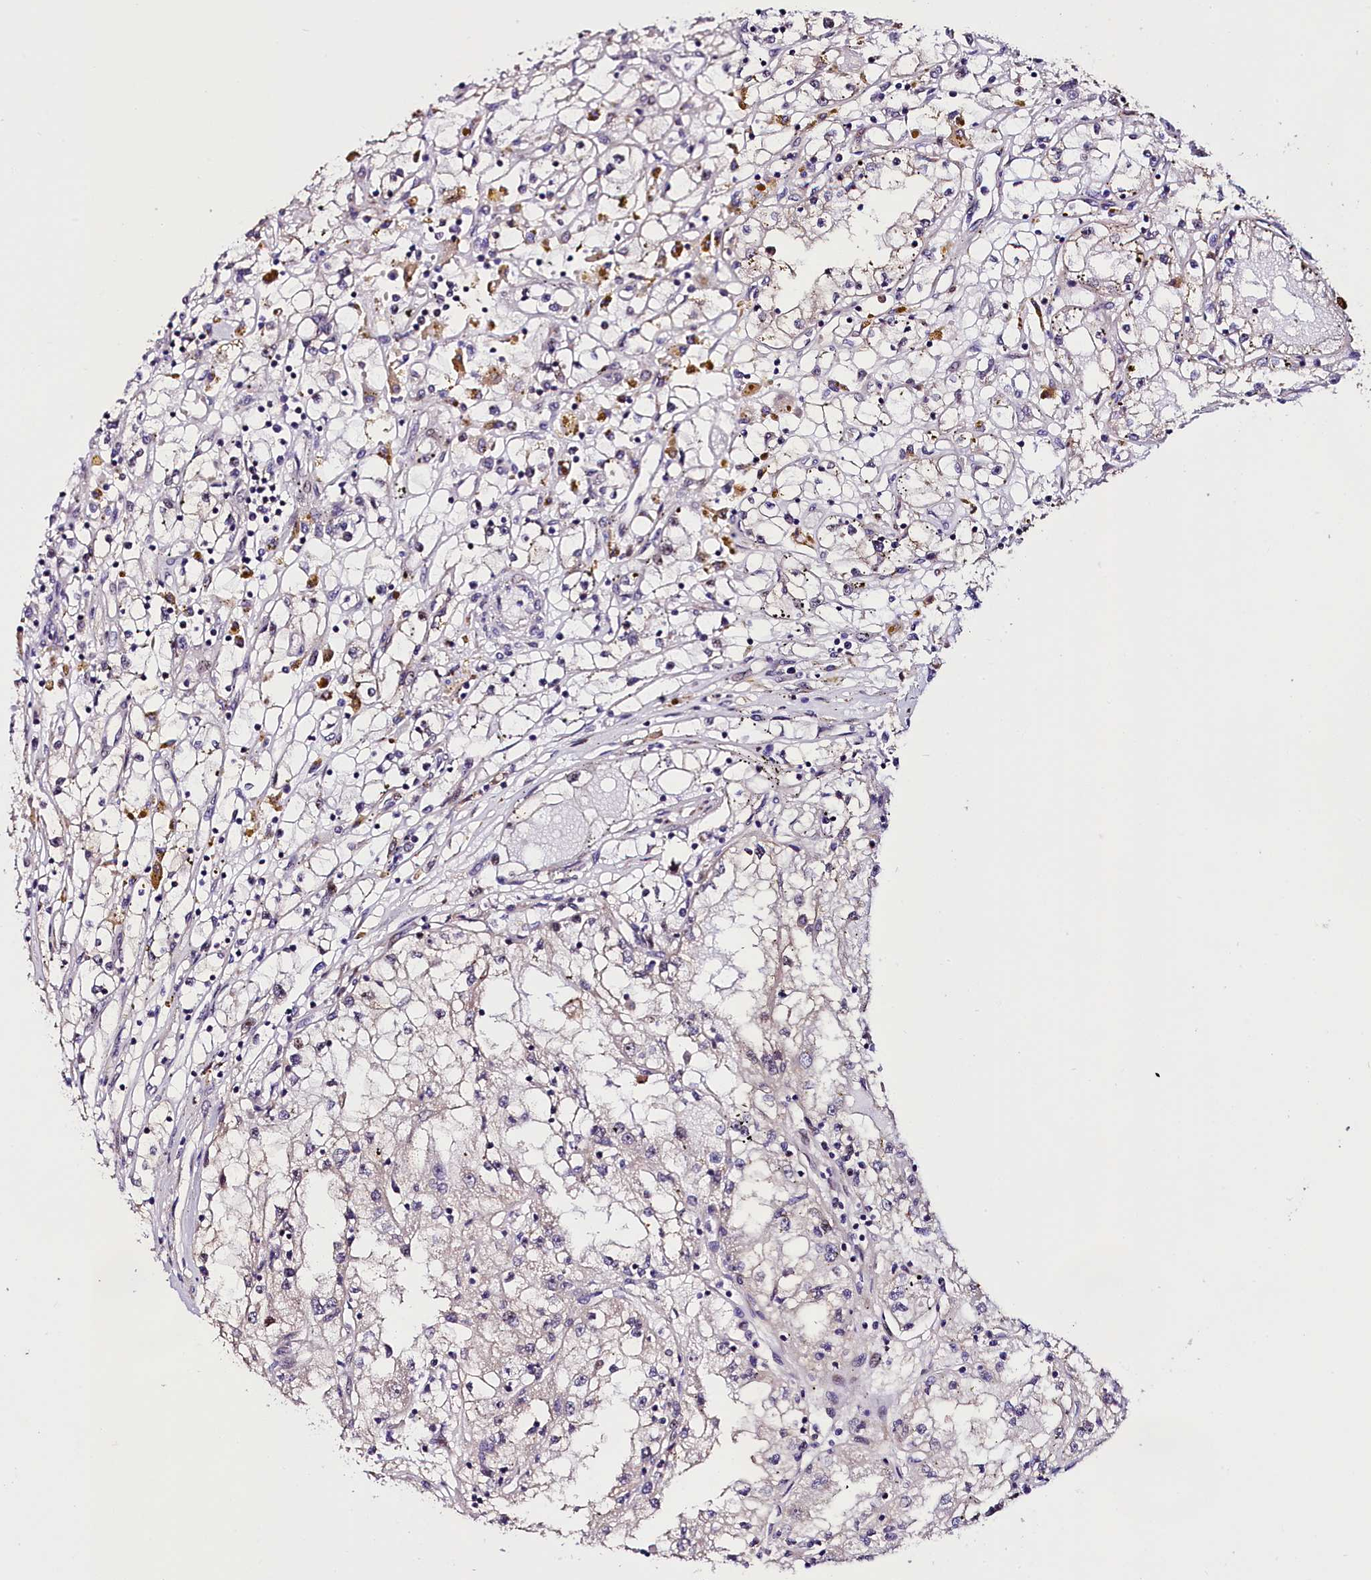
{"staining": {"intensity": "negative", "quantity": "none", "location": "none"}, "tissue": "renal cancer", "cell_type": "Tumor cells", "image_type": "cancer", "snomed": [{"axis": "morphology", "description": "Adenocarcinoma, NOS"}, {"axis": "topography", "description": "Kidney"}], "caption": "Renal cancer was stained to show a protein in brown. There is no significant positivity in tumor cells. (IHC, brightfield microscopy, high magnification).", "gene": "TRMT112", "patient": {"sex": "male", "age": 56}}